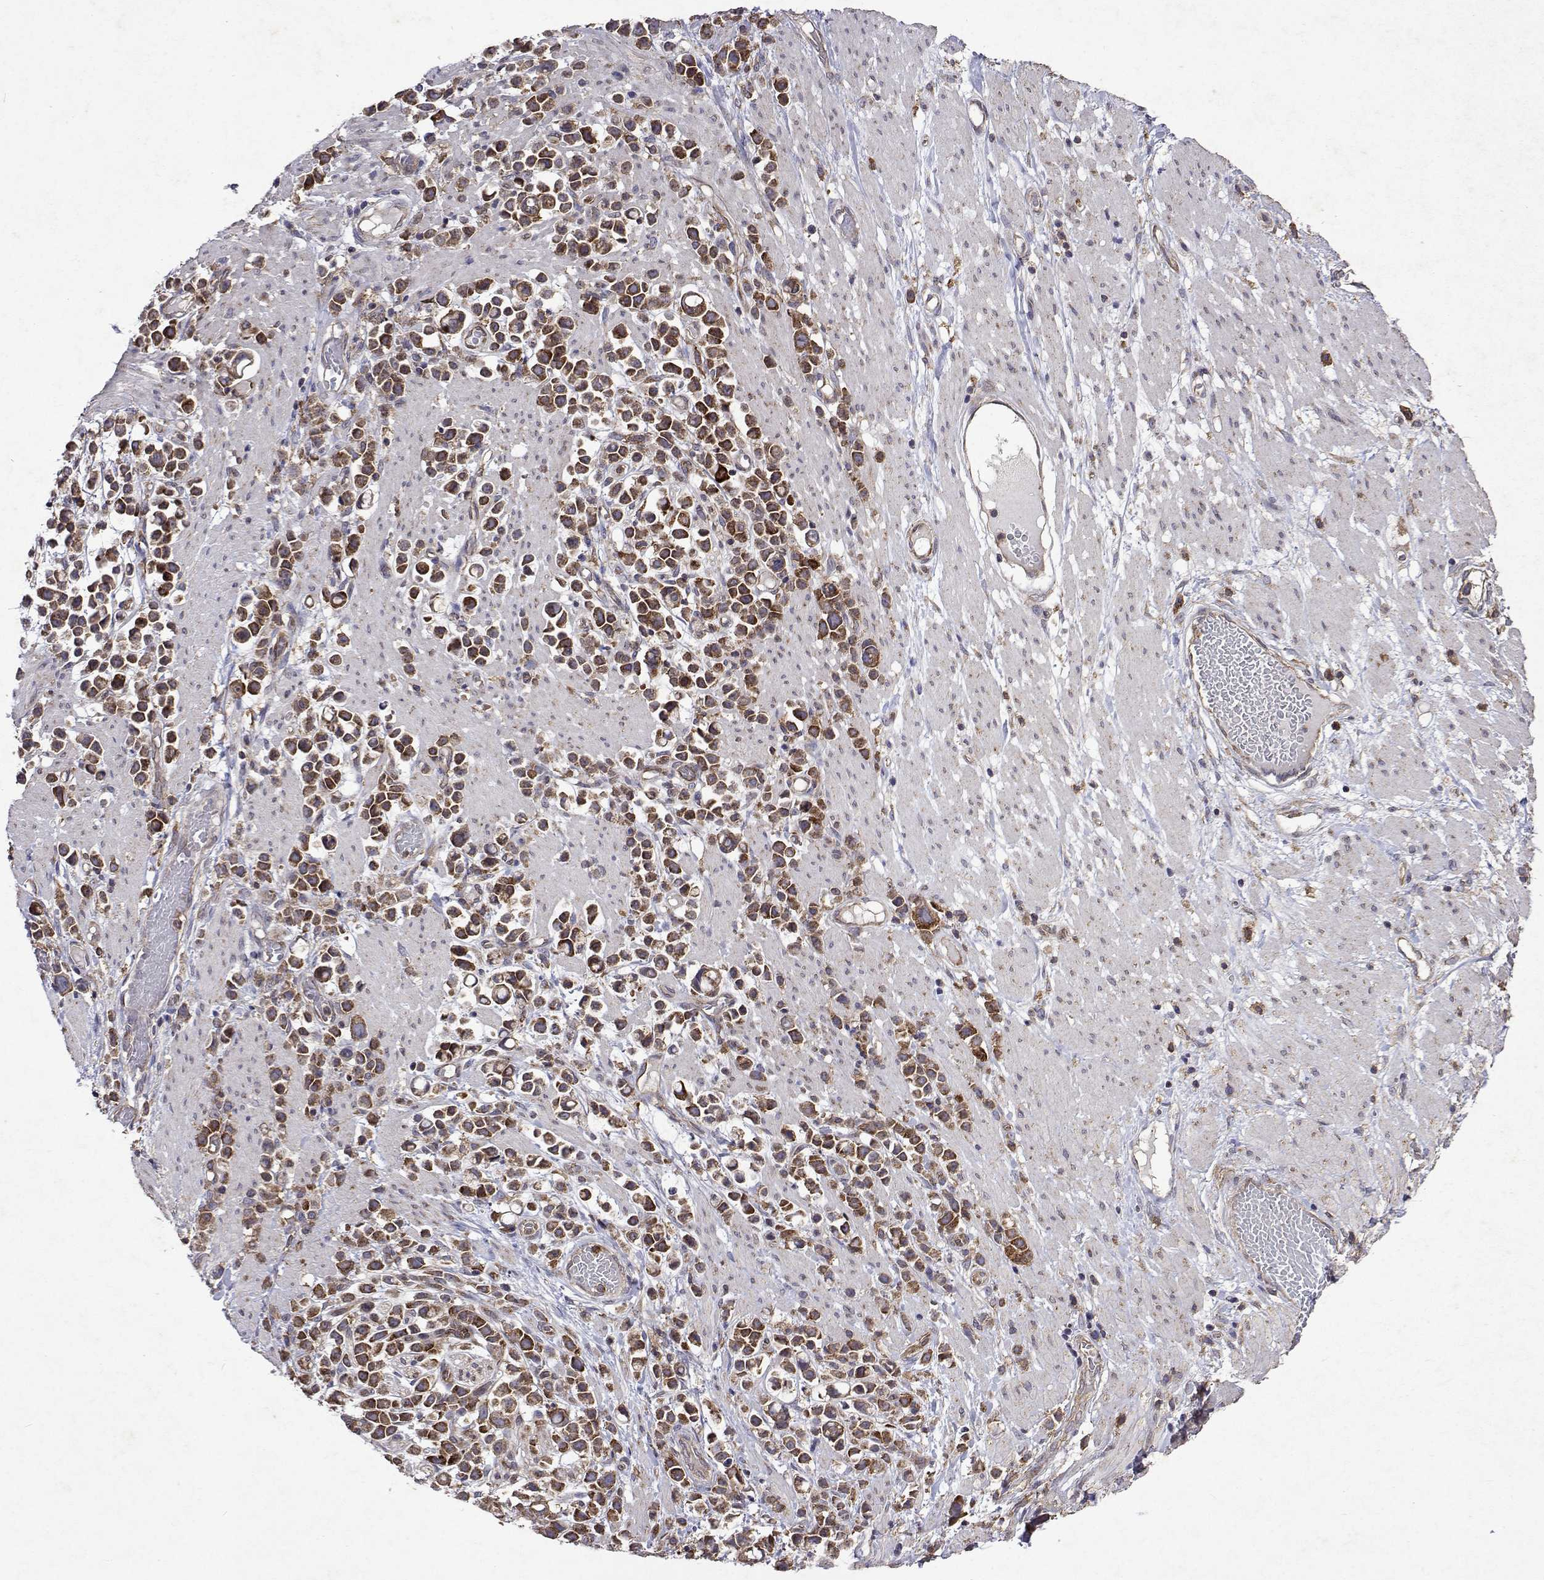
{"staining": {"intensity": "moderate", "quantity": ">75%", "location": "cytoplasmic/membranous"}, "tissue": "stomach cancer", "cell_type": "Tumor cells", "image_type": "cancer", "snomed": [{"axis": "morphology", "description": "Adenocarcinoma, NOS"}, {"axis": "topography", "description": "Stomach"}], "caption": "This photomicrograph demonstrates immunohistochemistry (IHC) staining of adenocarcinoma (stomach), with medium moderate cytoplasmic/membranous positivity in approximately >75% of tumor cells.", "gene": "TARBP2", "patient": {"sex": "male", "age": 82}}